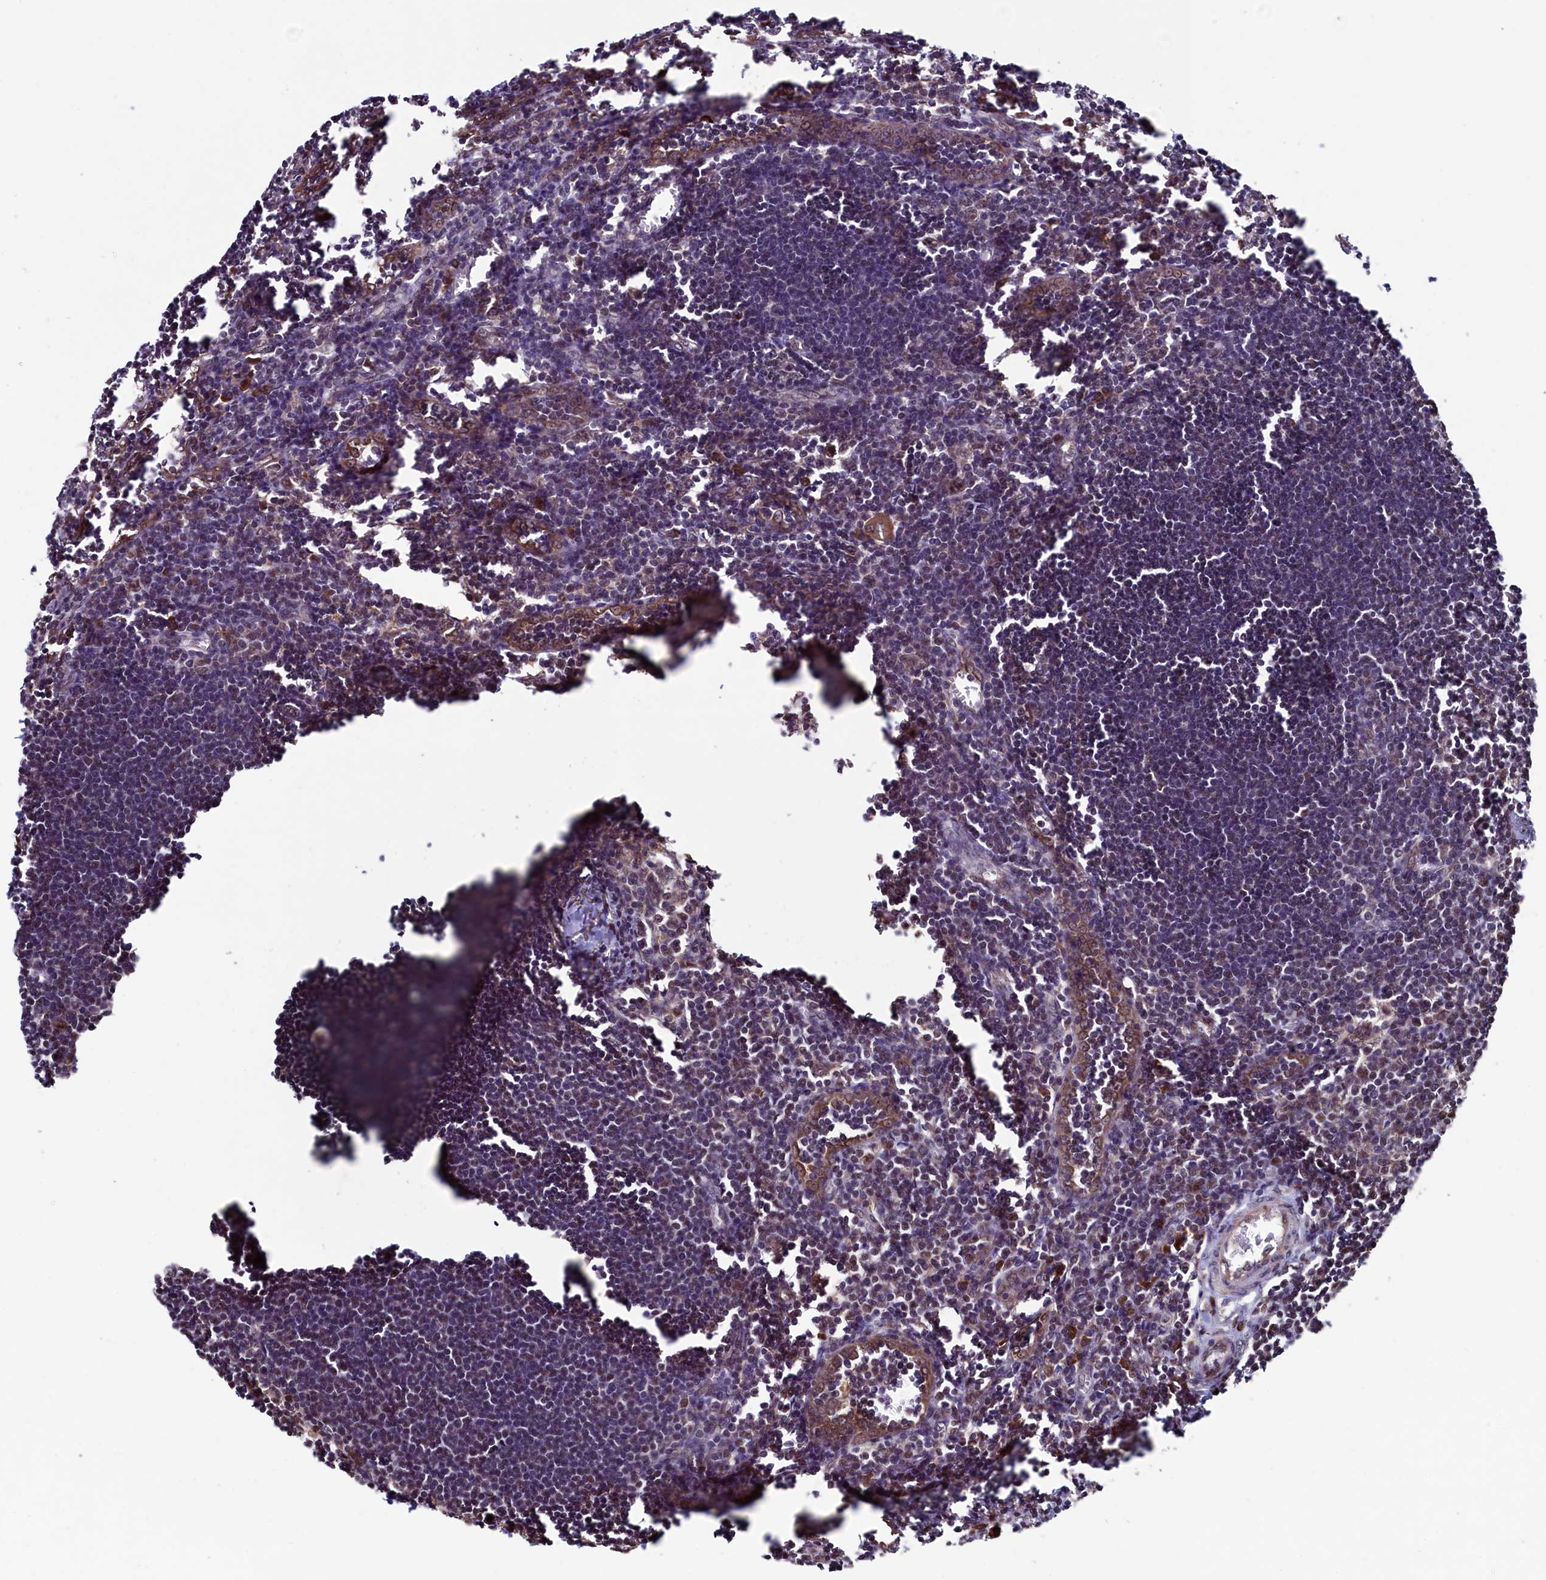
{"staining": {"intensity": "weak", "quantity": "25%-75%", "location": "nuclear"}, "tissue": "lymph node", "cell_type": "Germinal center cells", "image_type": "normal", "snomed": [{"axis": "morphology", "description": "Normal tissue, NOS"}, {"axis": "morphology", "description": "Malignant melanoma, Metastatic site"}, {"axis": "topography", "description": "Lymph node"}], "caption": "Lymph node stained with a brown dye reveals weak nuclear positive positivity in about 25%-75% of germinal center cells.", "gene": "LEO1", "patient": {"sex": "male", "age": 41}}